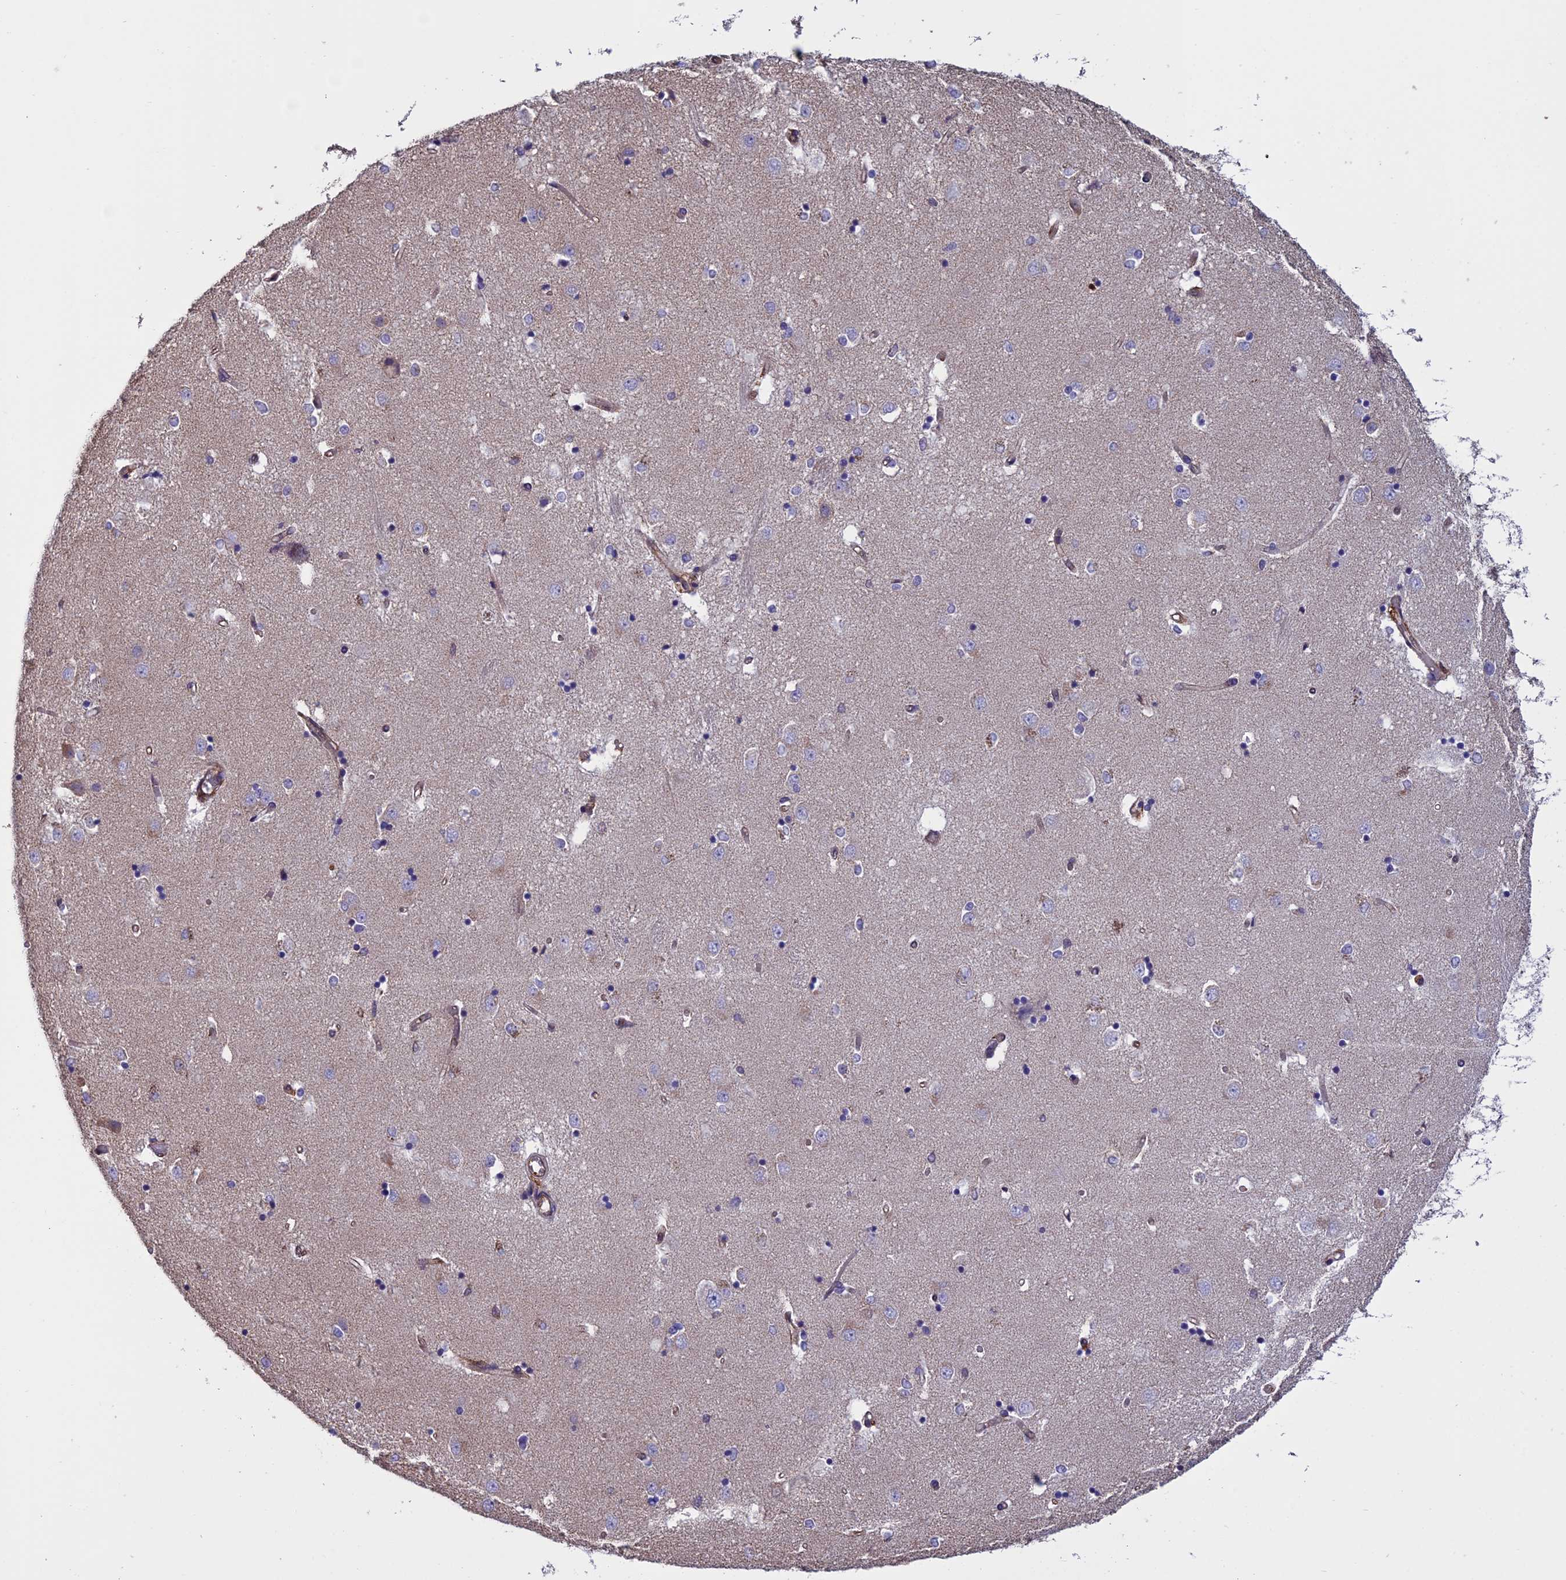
{"staining": {"intensity": "negative", "quantity": "none", "location": "none"}, "tissue": "caudate", "cell_type": "Glial cells", "image_type": "normal", "snomed": [{"axis": "morphology", "description": "Normal tissue, NOS"}, {"axis": "topography", "description": "Lateral ventricle wall"}], "caption": "DAB immunohistochemical staining of normal caudate displays no significant expression in glial cells.", "gene": "ARHGAP18", "patient": {"sex": "male", "age": 45}}